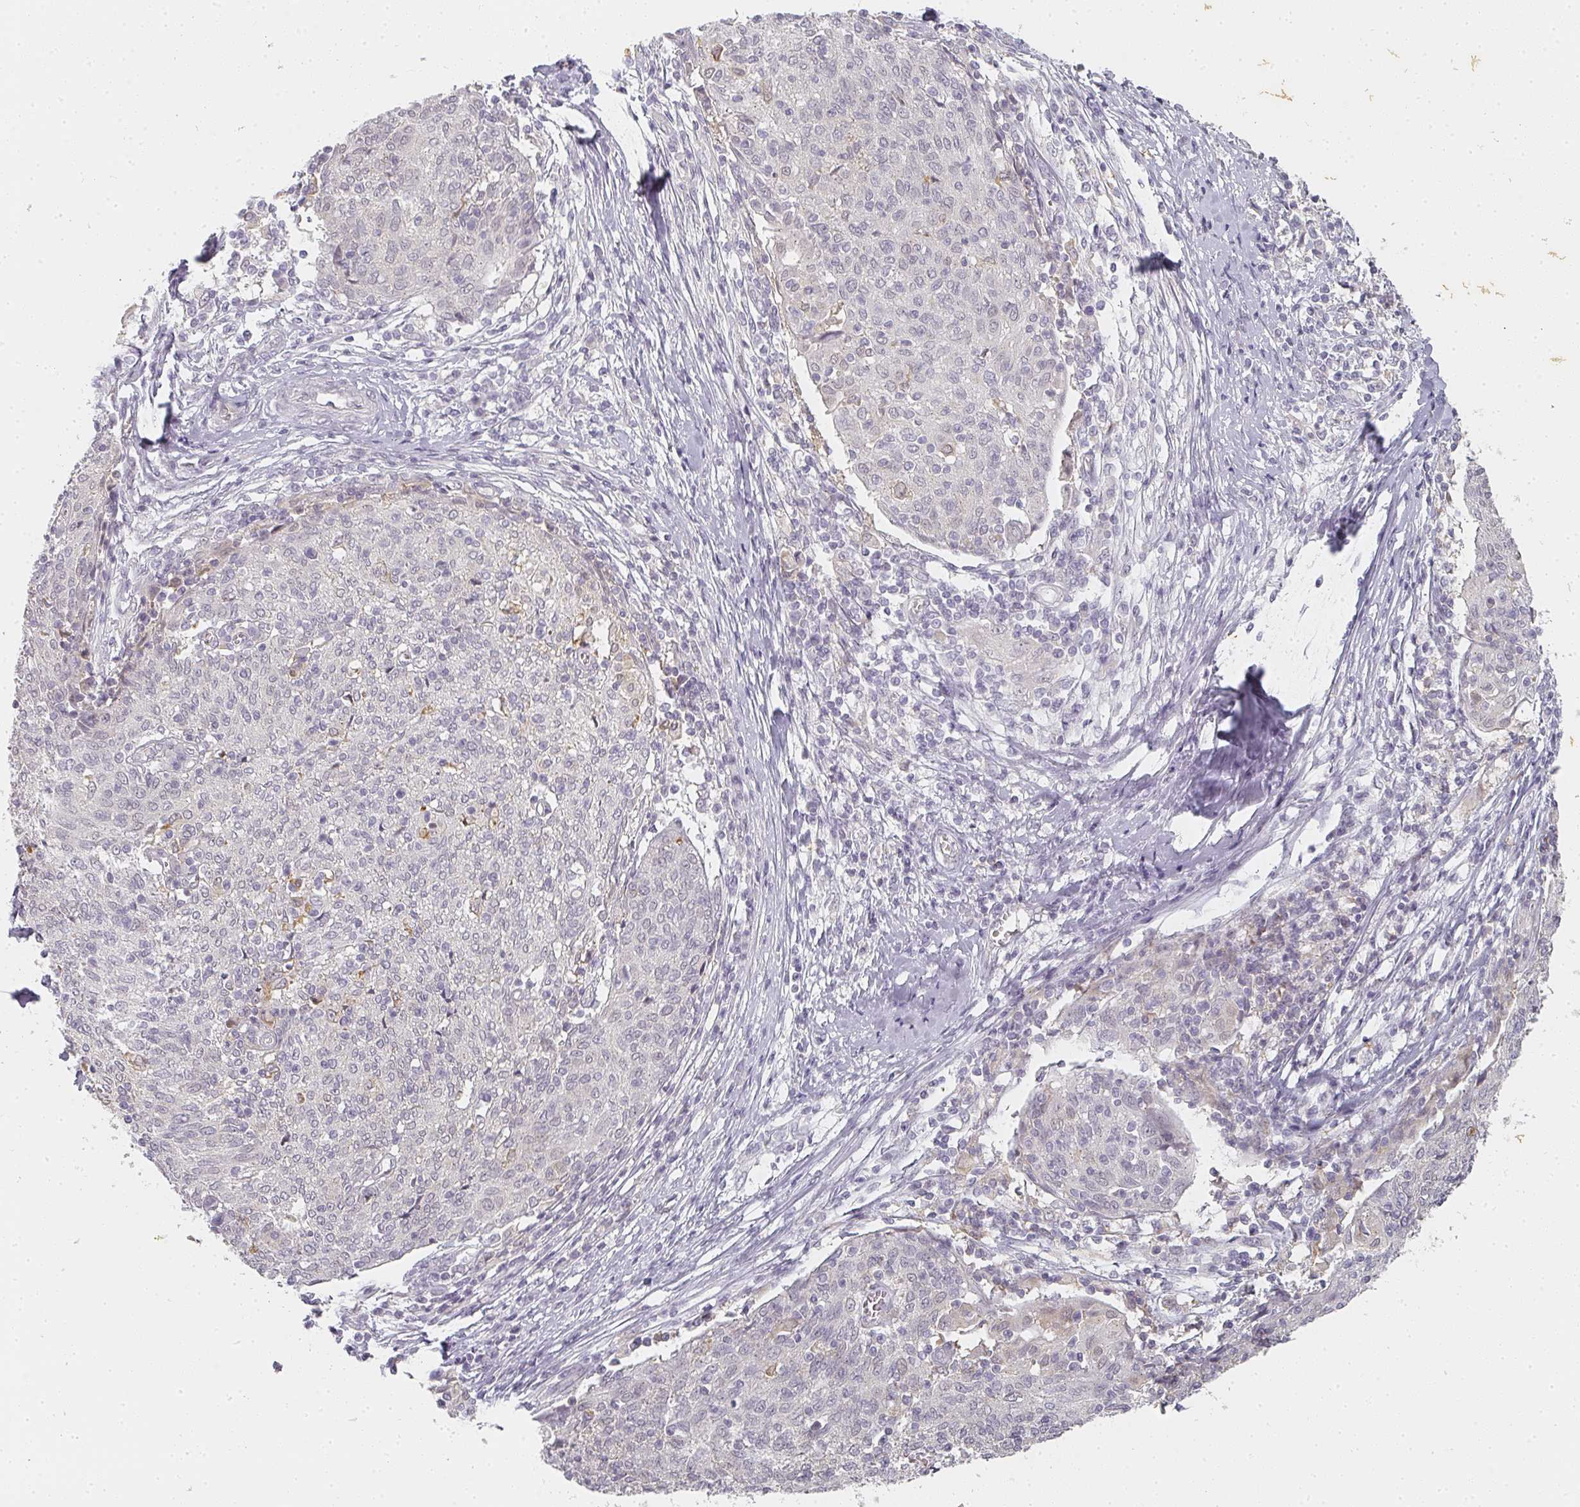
{"staining": {"intensity": "negative", "quantity": "none", "location": "none"}, "tissue": "cervical cancer", "cell_type": "Tumor cells", "image_type": "cancer", "snomed": [{"axis": "morphology", "description": "Squamous cell carcinoma, NOS"}, {"axis": "topography", "description": "Cervix"}], "caption": "IHC histopathology image of neoplastic tissue: squamous cell carcinoma (cervical) stained with DAB shows no significant protein expression in tumor cells. (Immunohistochemistry (ihc), brightfield microscopy, high magnification).", "gene": "SHISA2", "patient": {"sex": "female", "age": 52}}